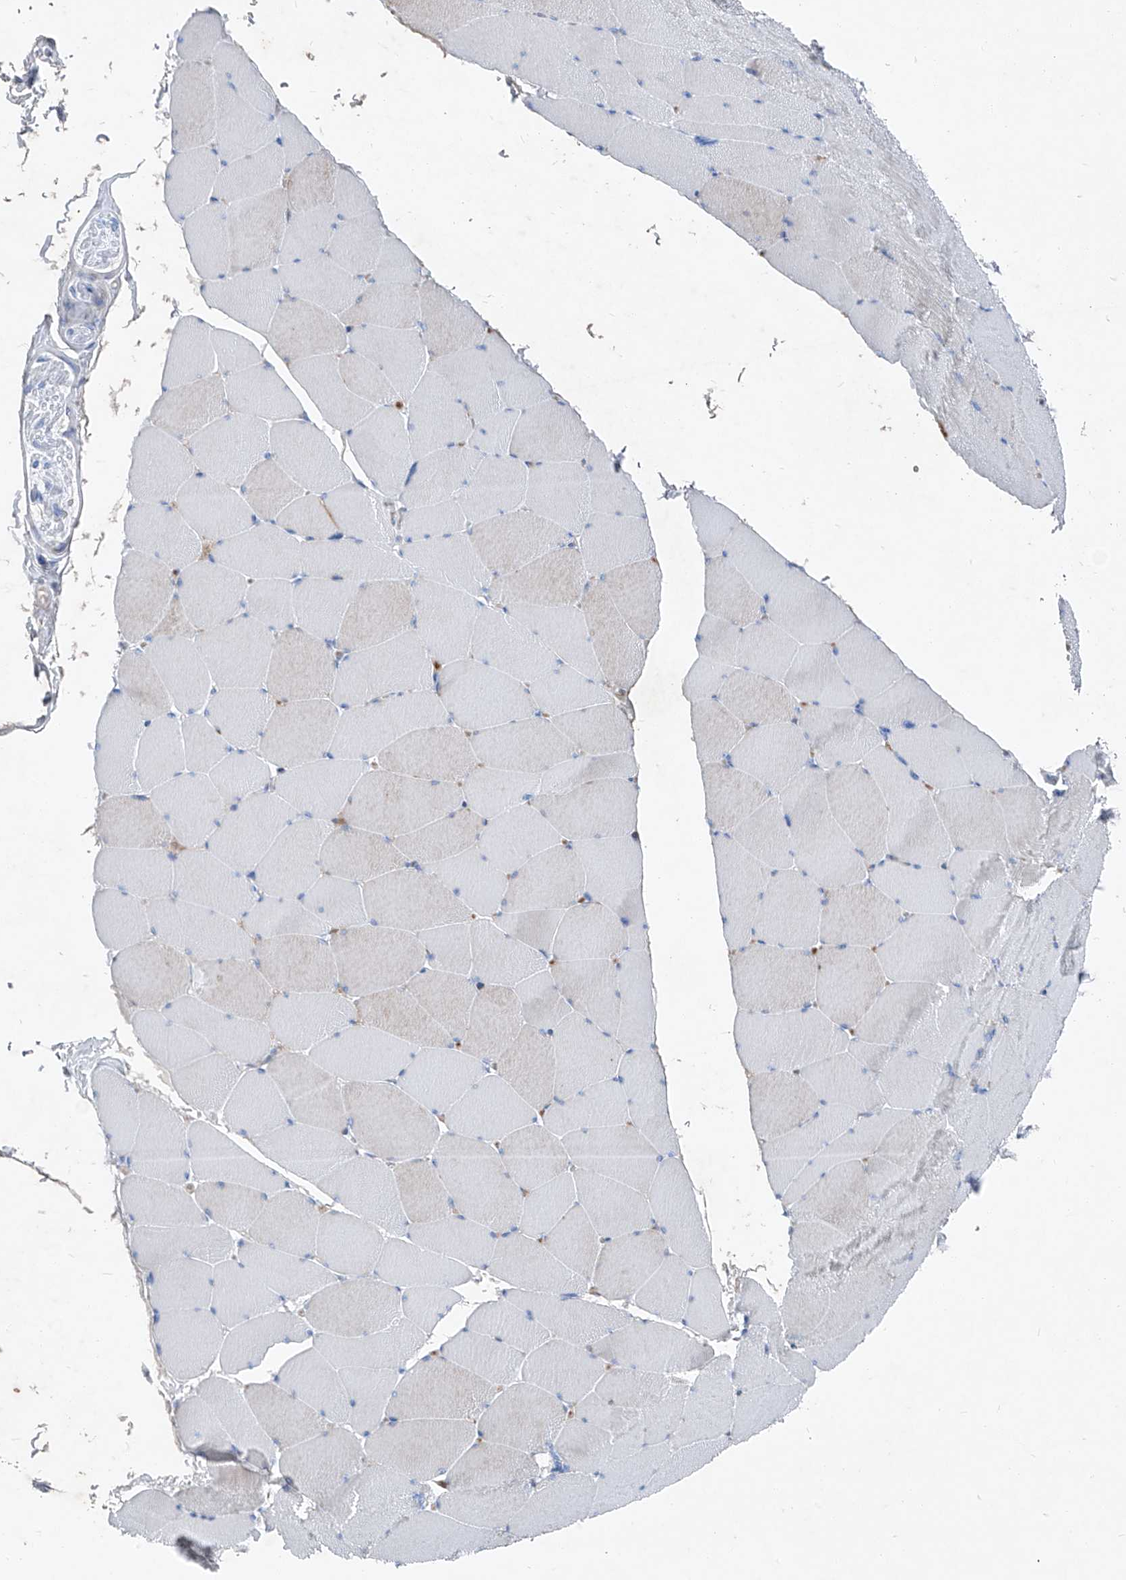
{"staining": {"intensity": "strong", "quantity": "<25%", "location": "cytoplasmic/membranous"}, "tissue": "skeletal muscle", "cell_type": "Myocytes", "image_type": "normal", "snomed": [{"axis": "morphology", "description": "Normal tissue, NOS"}, {"axis": "topography", "description": "Skeletal muscle"}], "caption": "Brown immunohistochemical staining in benign skeletal muscle reveals strong cytoplasmic/membranous expression in approximately <25% of myocytes.", "gene": "IFI27", "patient": {"sex": "male", "age": 62}}